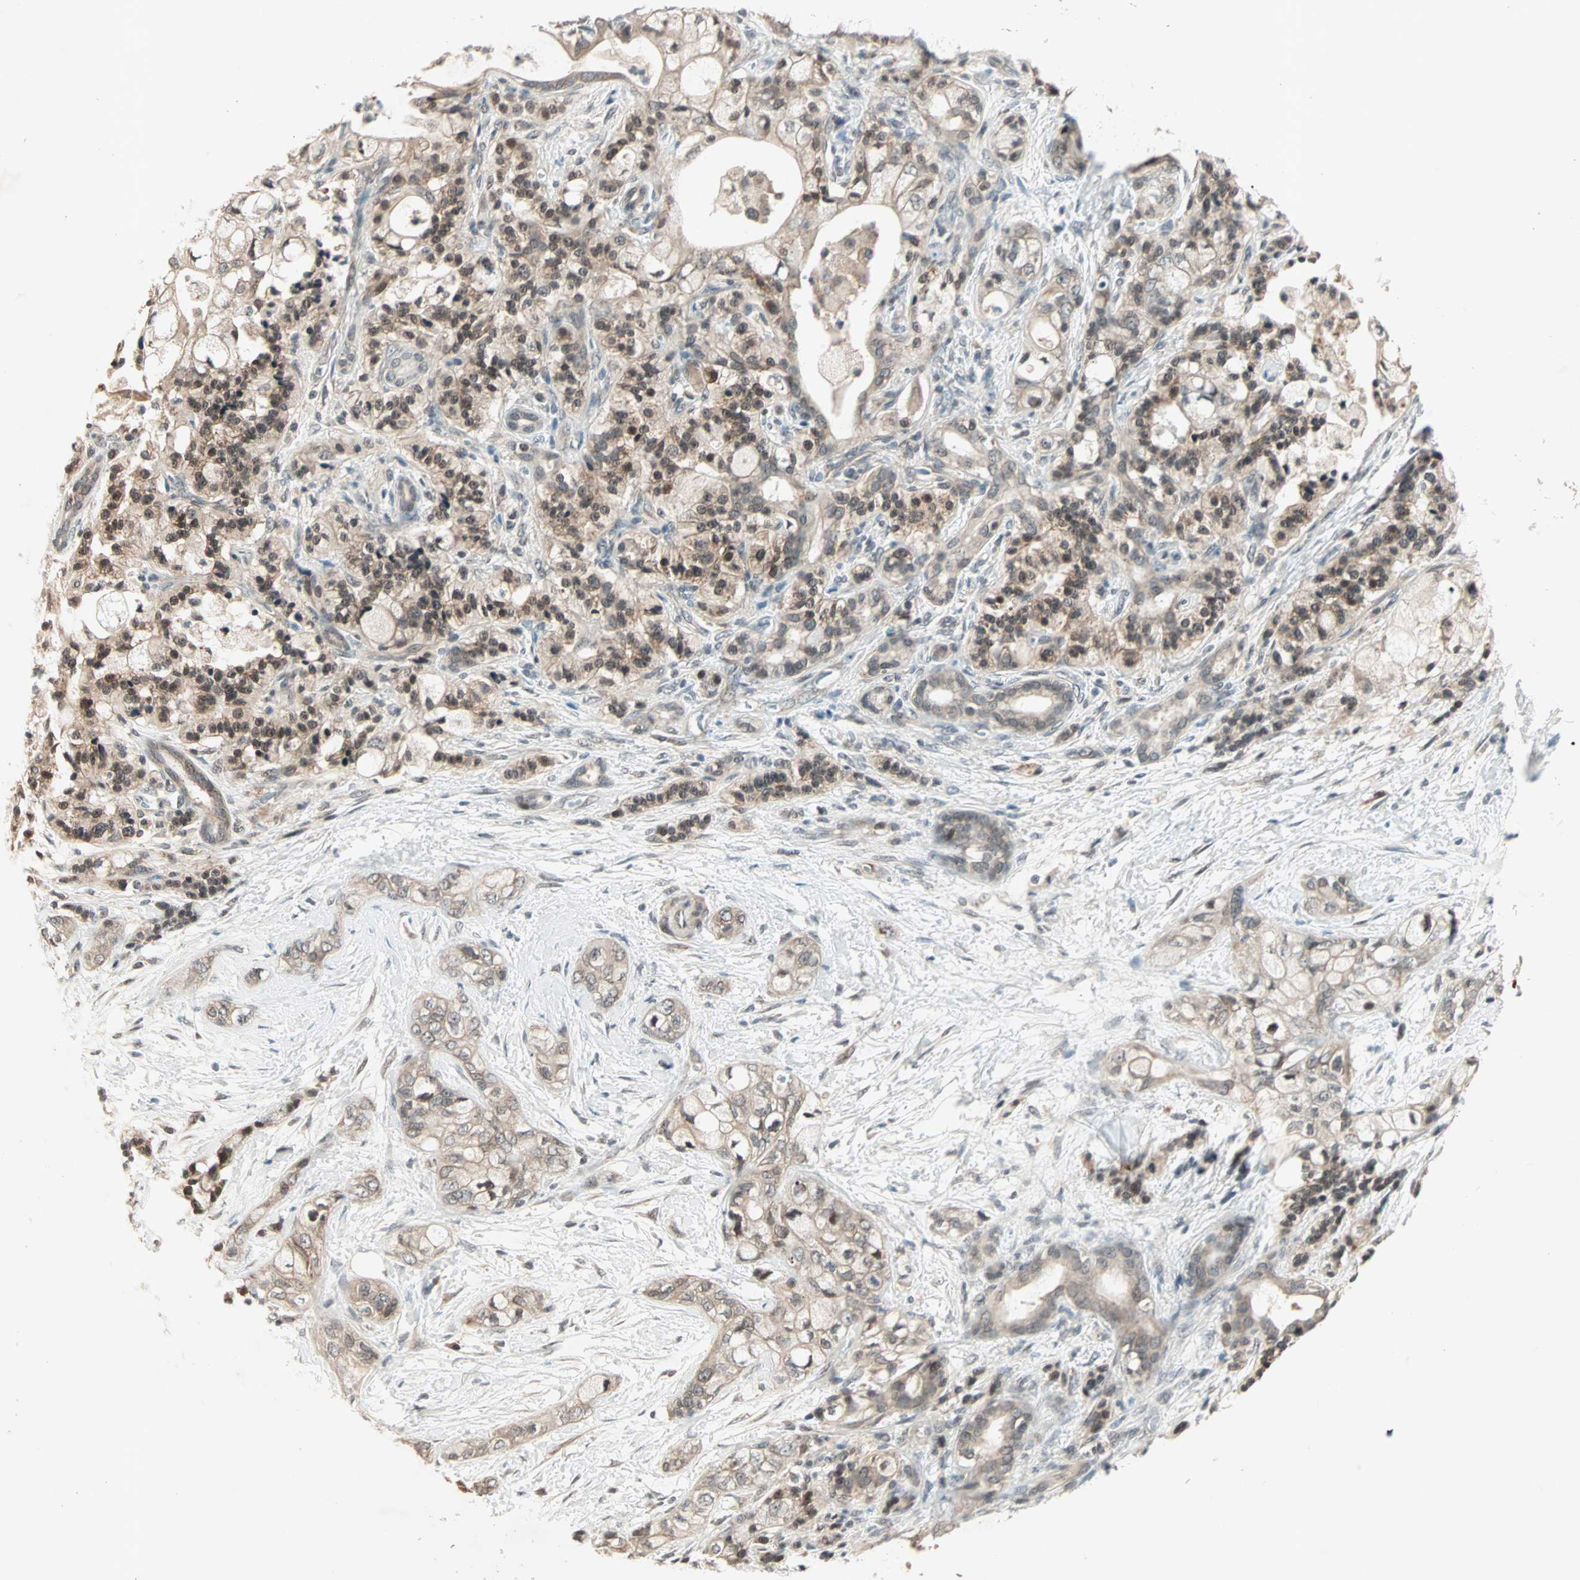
{"staining": {"intensity": "weak", "quantity": ">75%", "location": "cytoplasmic/membranous"}, "tissue": "pancreatic cancer", "cell_type": "Tumor cells", "image_type": "cancer", "snomed": [{"axis": "morphology", "description": "Adenocarcinoma, NOS"}, {"axis": "topography", "description": "Pancreas"}], "caption": "Approximately >75% of tumor cells in pancreatic cancer reveal weak cytoplasmic/membranous protein positivity as visualized by brown immunohistochemical staining.", "gene": "PGBD1", "patient": {"sex": "male", "age": 70}}